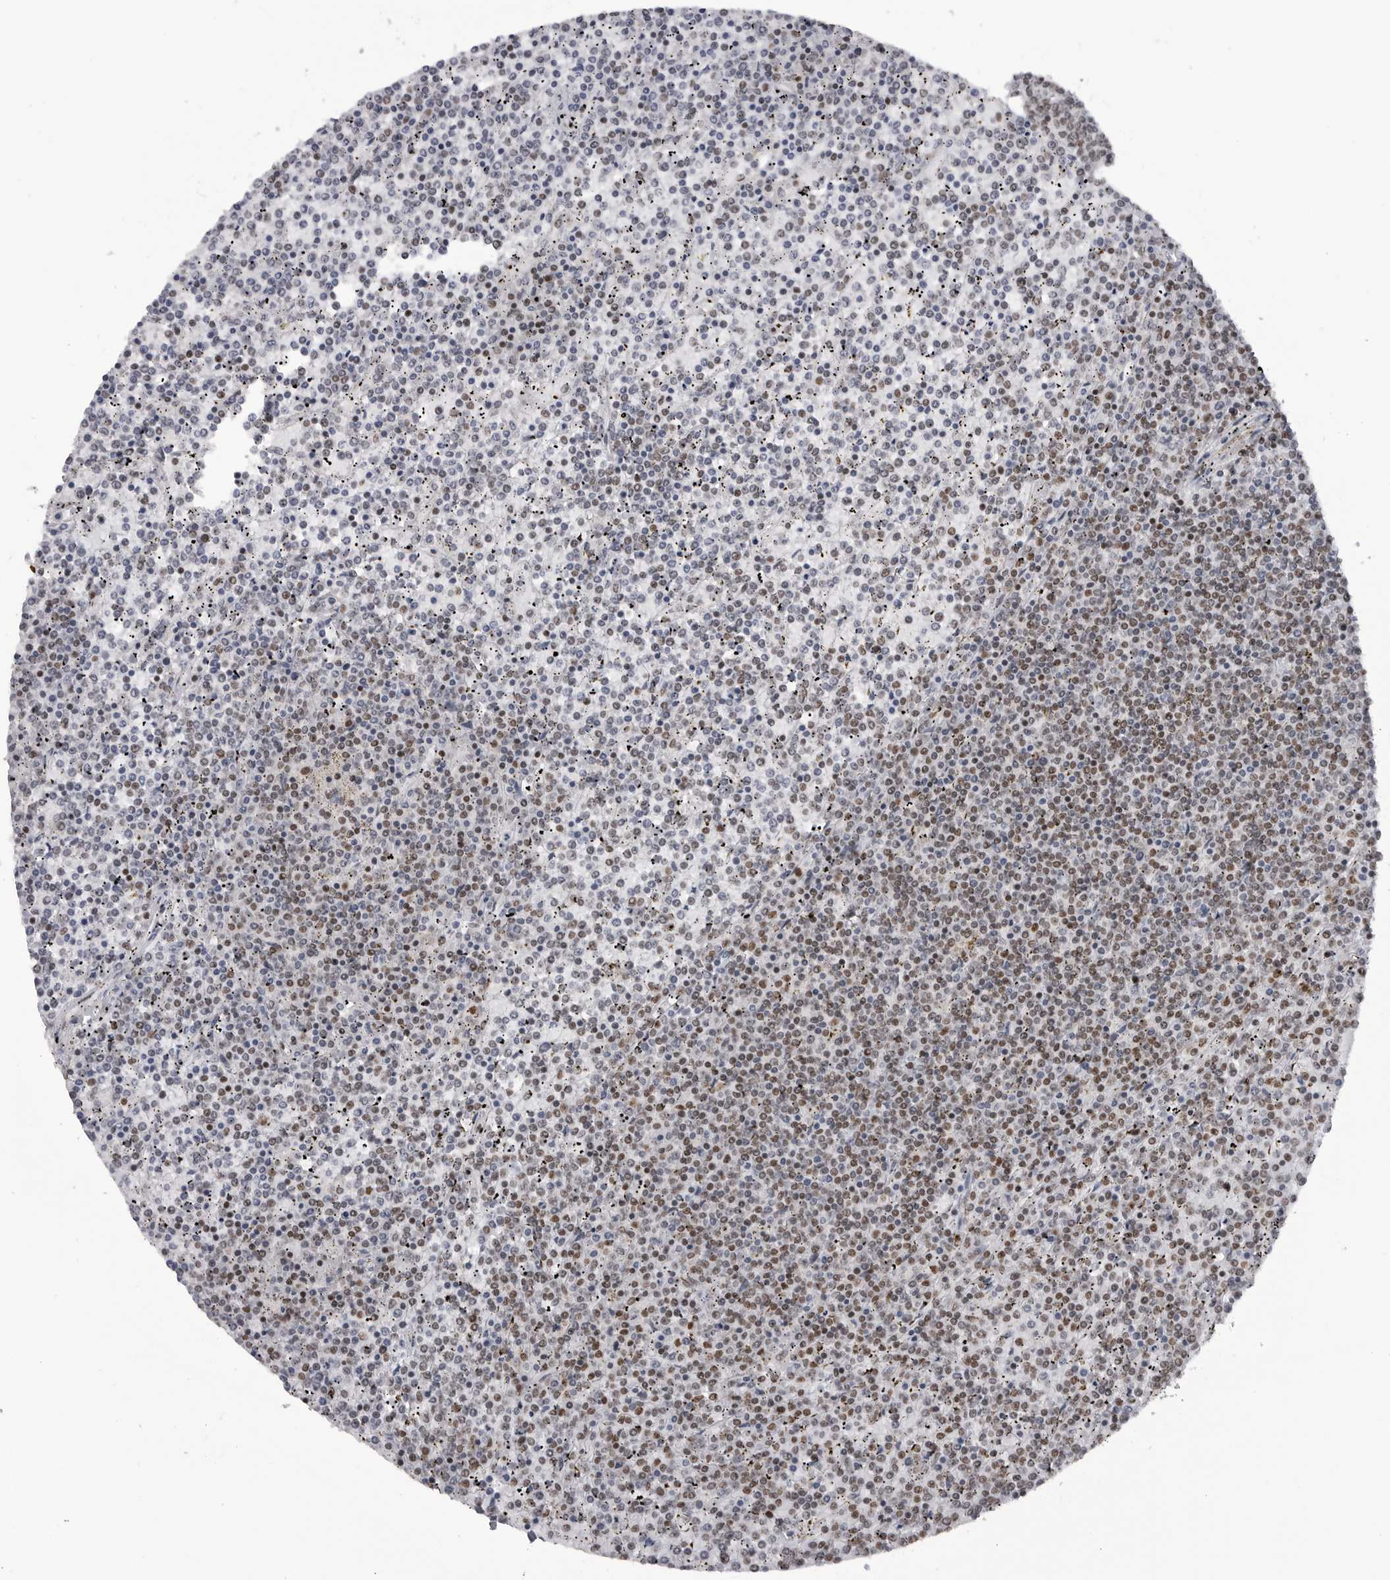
{"staining": {"intensity": "weak", "quantity": "25%-75%", "location": "nuclear"}, "tissue": "lymphoma", "cell_type": "Tumor cells", "image_type": "cancer", "snomed": [{"axis": "morphology", "description": "Malignant lymphoma, non-Hodgkin's type, Low grade"}, {"axis": "topography", "description": "Spleen"}], "caption": "Immunohistochemistry photomicrograph of human malignant lymphoma, non-Hodgkin's type (low-grade) stained for a protein (brown), which exhibits low levels of weak nuclear expression in about 25%-75% of tumor cells.", "gene": "RNF26", "patient": {"sex": "female", "age": 19}}